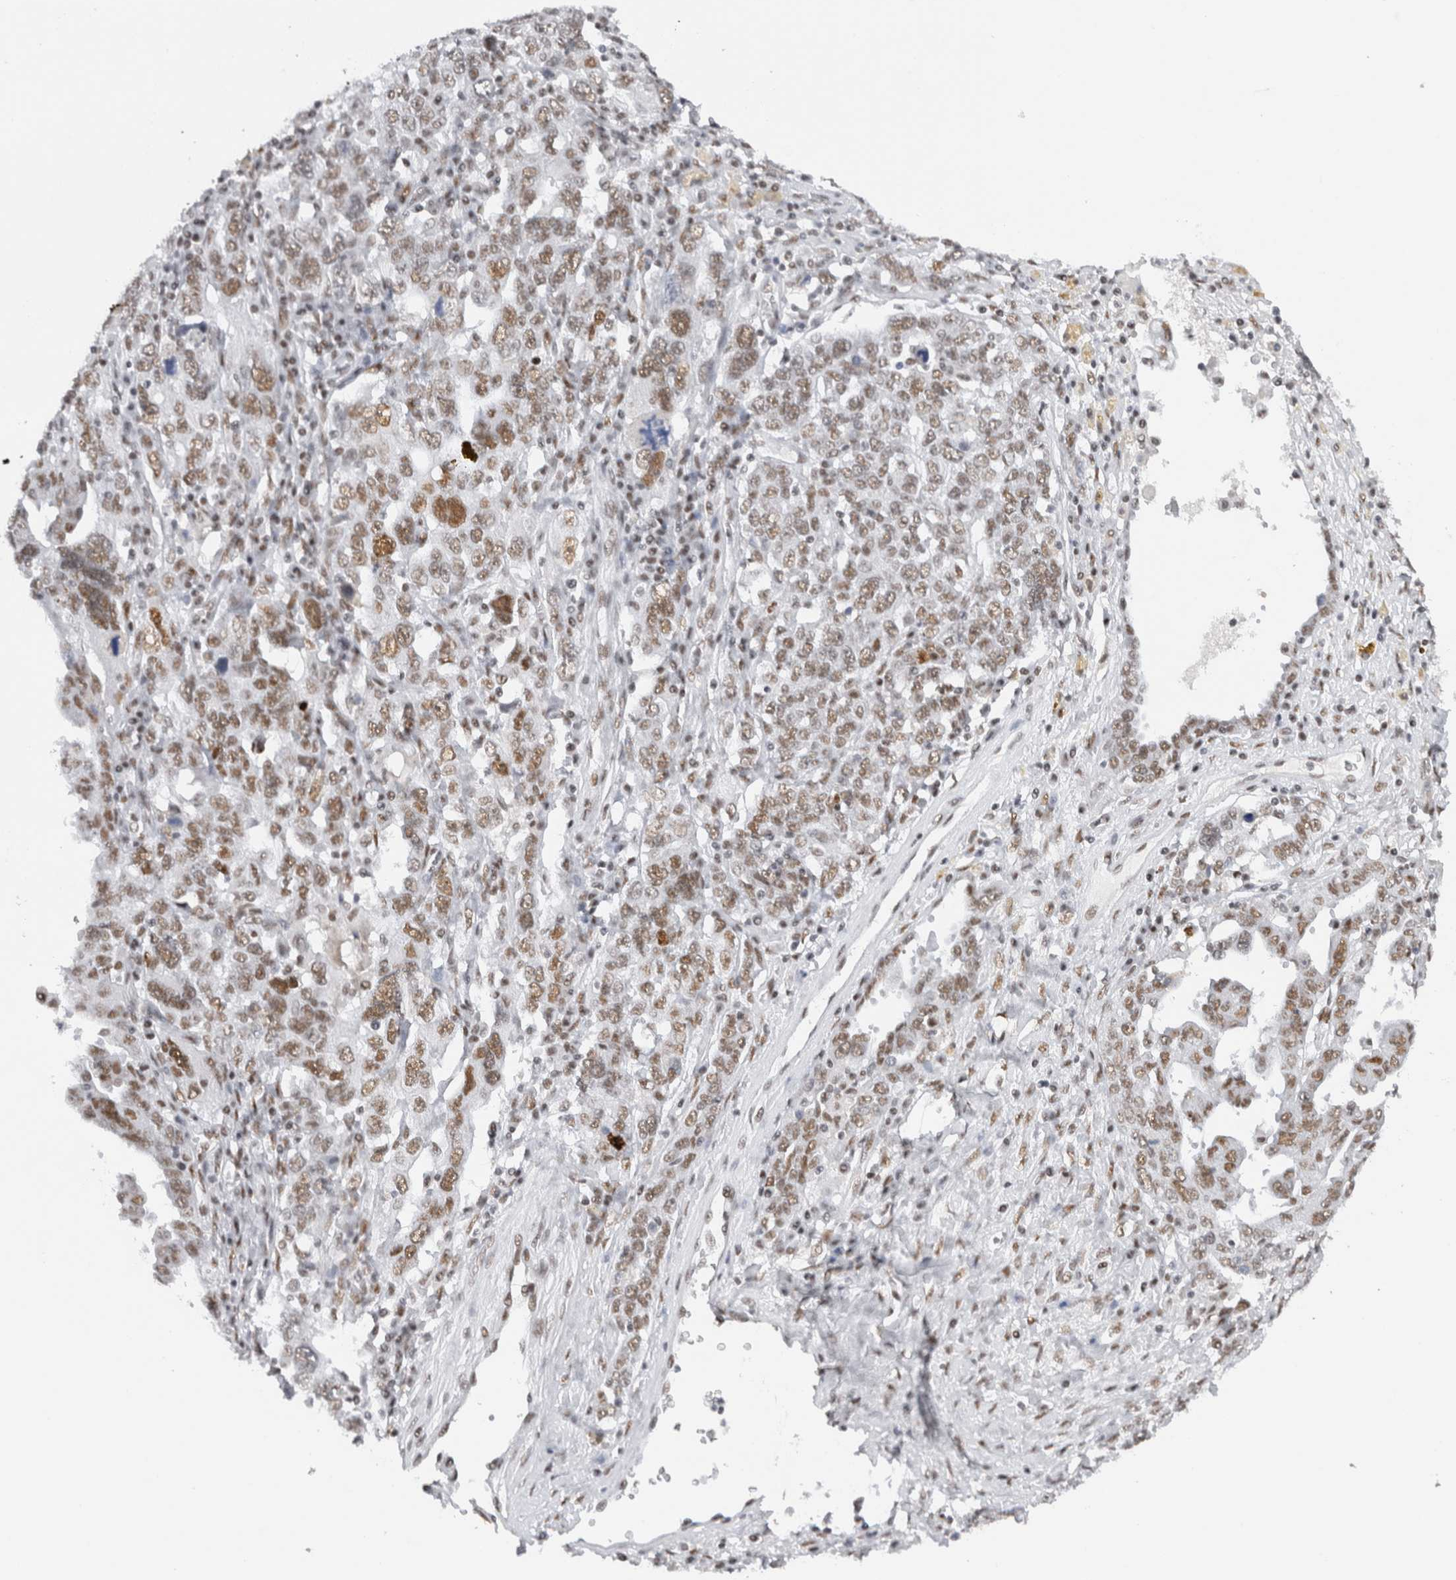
{"staining": {"intensity": "moderate", "quantity": ">75%", "location": "nuclear"}, "tissue": "ovarian cancer", "cell_type": "Tumor cells", "image_type": "cancer", "snomed": [{"axis": "morphology", "description": "Carcinoma, endometroid"}, {"axis": "topography", "description": "Ovary"}], "caption": "Moderate nuclear expression for a protein is identified in about >75% of tumor cells of ovarian cancer using IHC.", "gene": "COPS7A", "patient": {"sex": "female", "age": 62}}